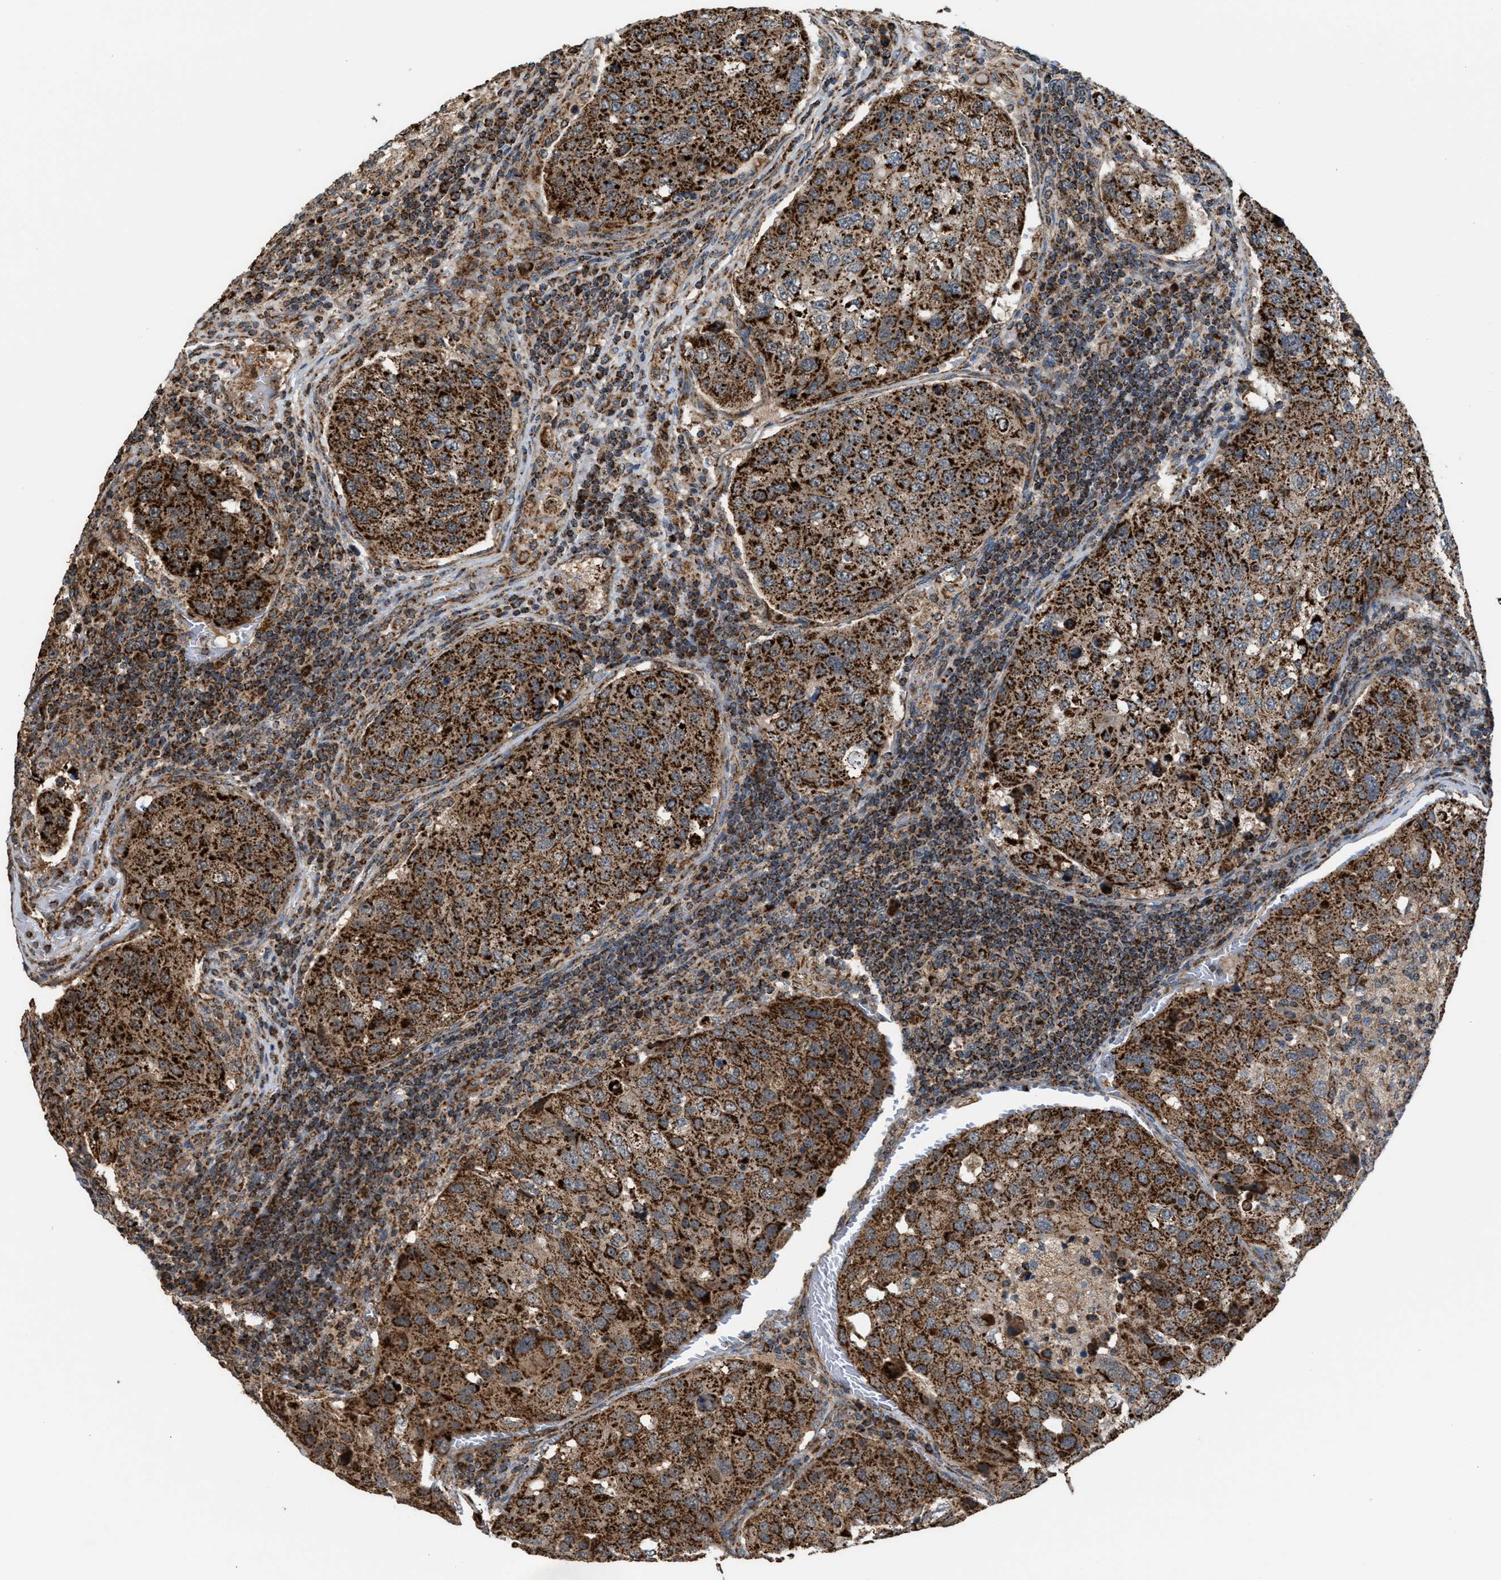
{"staining": {"intensity": "strong", "quantity": ">75%", "location": "cytoplasmic/membranous"}, "tissue": "urothelial cancer", "cell_type": "Tumor cells", "image_type": "cancer", "snomed": [{"axis": "morphology", "description": "Urothelial carcinoma, High grade"}, {"axis": "topography", "description": "Lymph node"}, {"axis": "topography", "description": "Urinary bladder"}], "caption": "Strong cytoplasmic/membranous expression is present in approximately >75% of tumor cells in urothelial cancer.", "gene": "SGSM2", "patient": {"sex": "male", "age": 51}}